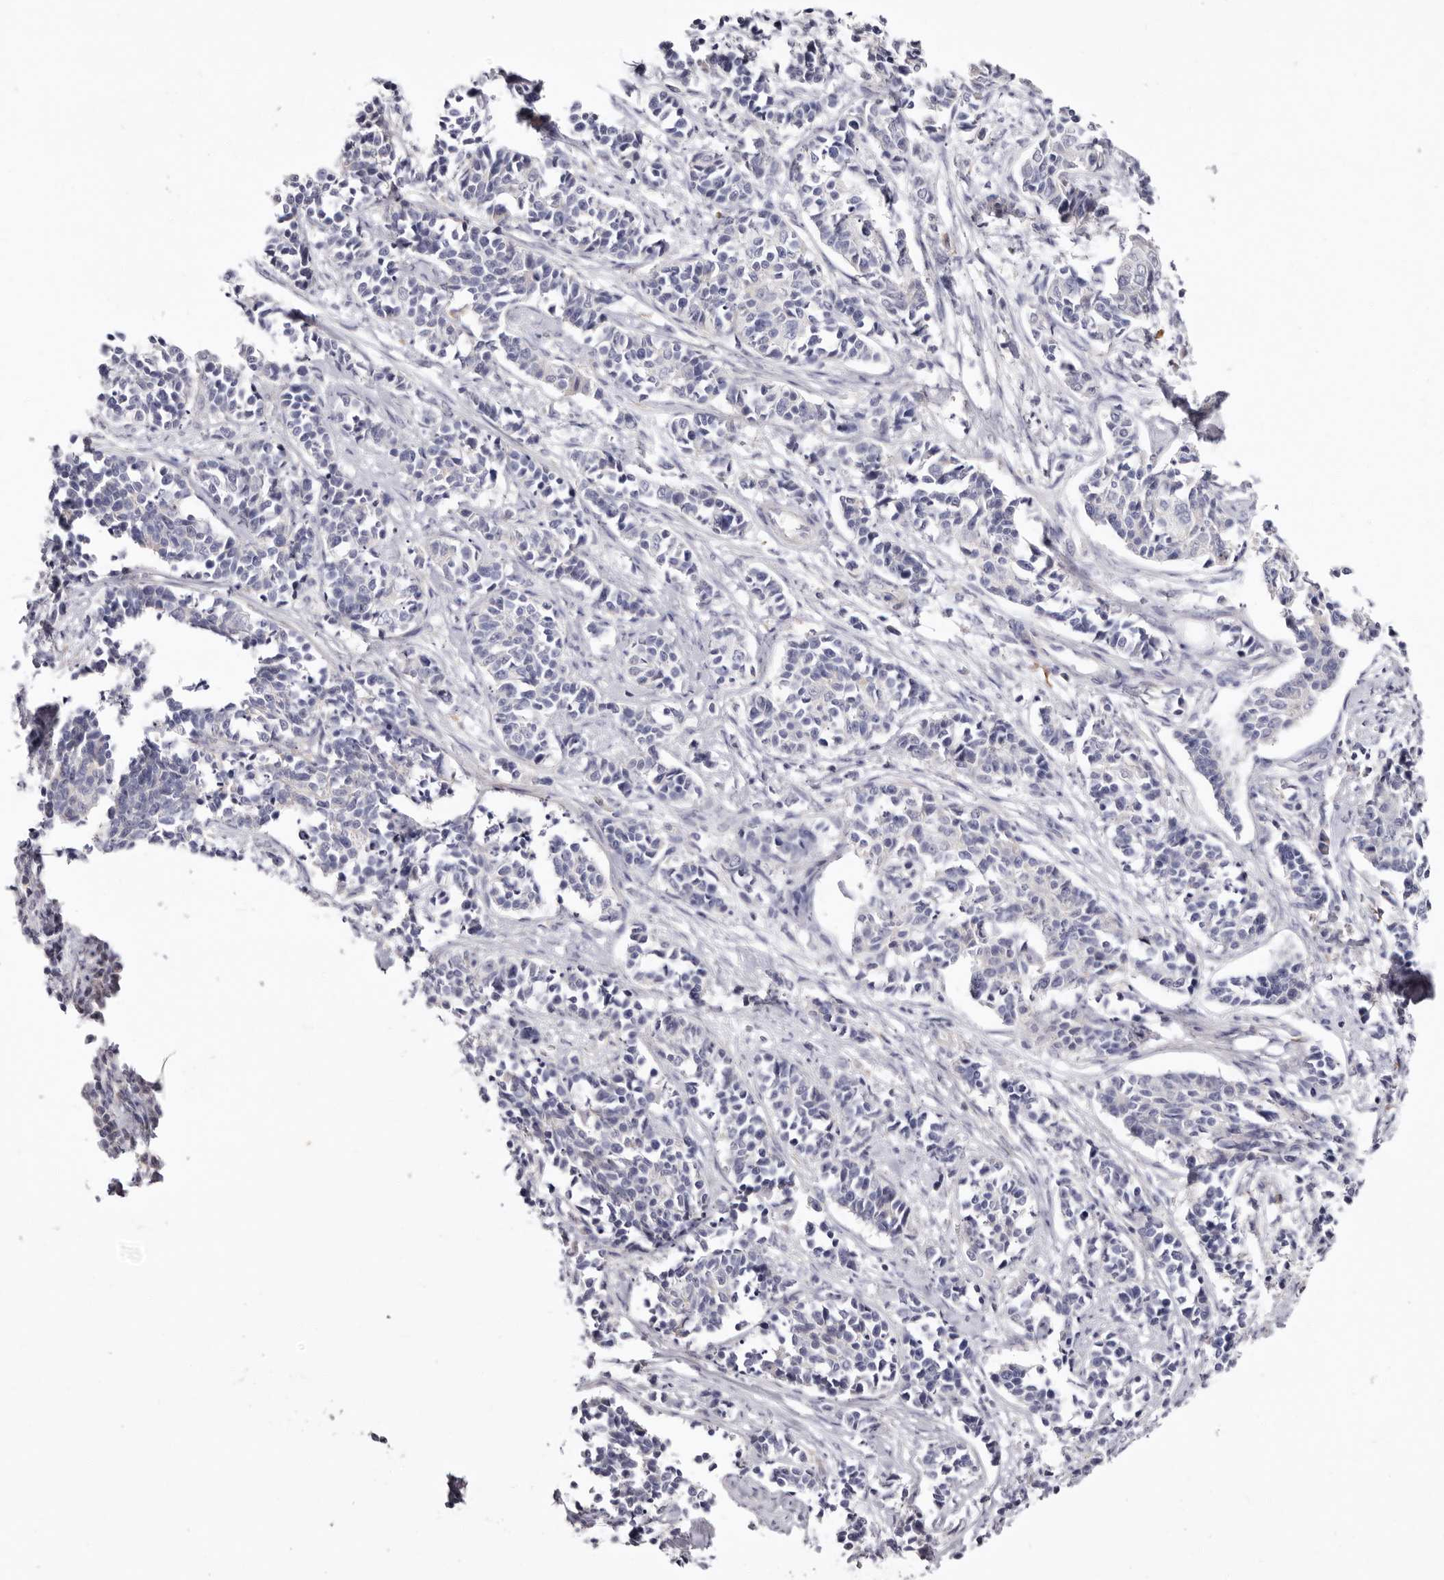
{"staining": {"intensity": "negative", "quantity": "none", "location": "none"}, "tissue": "cervical cancer", "cell_type": "Tumor cells", "image_type": "cancer", "snomed": [{"axis": "morphology", "description": "Normal tissue, NOS"}, {"axis": "morphology", "description": "Squamous cell carcinoma, NOS"}, {"axis": "topography", "description": "Cervix"}], "caption": "DAB (3,3'-diaminobenzidine) immunohistochemical staining of cervical squamous cell carcinoma displays no significant staining in tumor cells.", "gene": "S1PR5", "patient": {"sex": "female", "age": 35}}